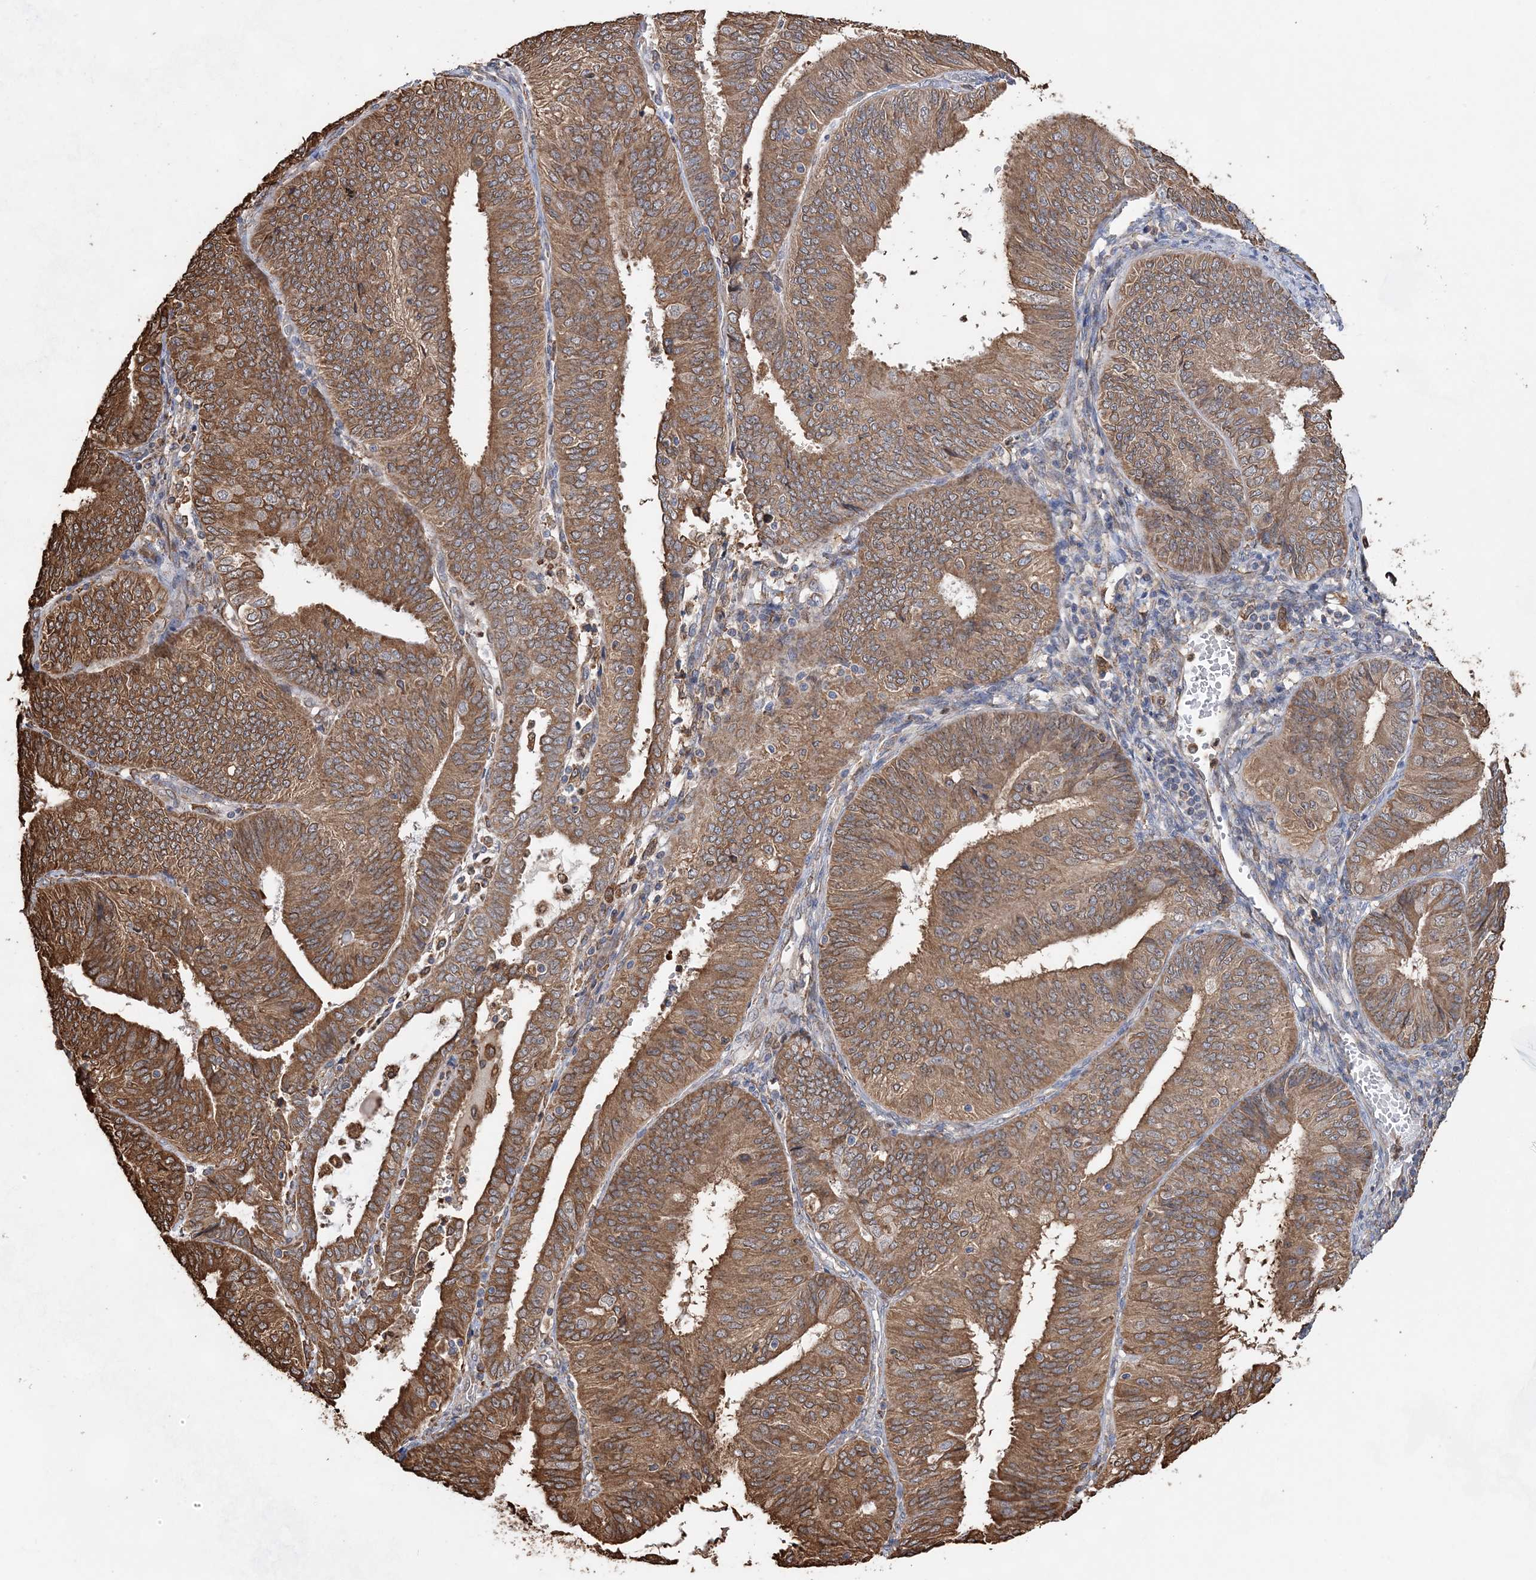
{"staining": {"intensity": "moderate", "quantity": ">75%", "location": "cytoplasmic/membranous"}, "tissue": "endometrial cancer", "cell_type": "Tumor cells", "image_type": "cancer", "snomed": [{"axis": "morphology", "description": "Adenocarcinoma, NOS"}, {"axis": "topography", "description": "Endometrium"}], "caption": "Moderate cytoplasmic/membranous staining for a protein is present in about >75% of tumor cells of endometrial cancer (adenocarcinoma) using IHC.", "gene": "WDR12", "patient": {"sex": "female", "age": 58}}